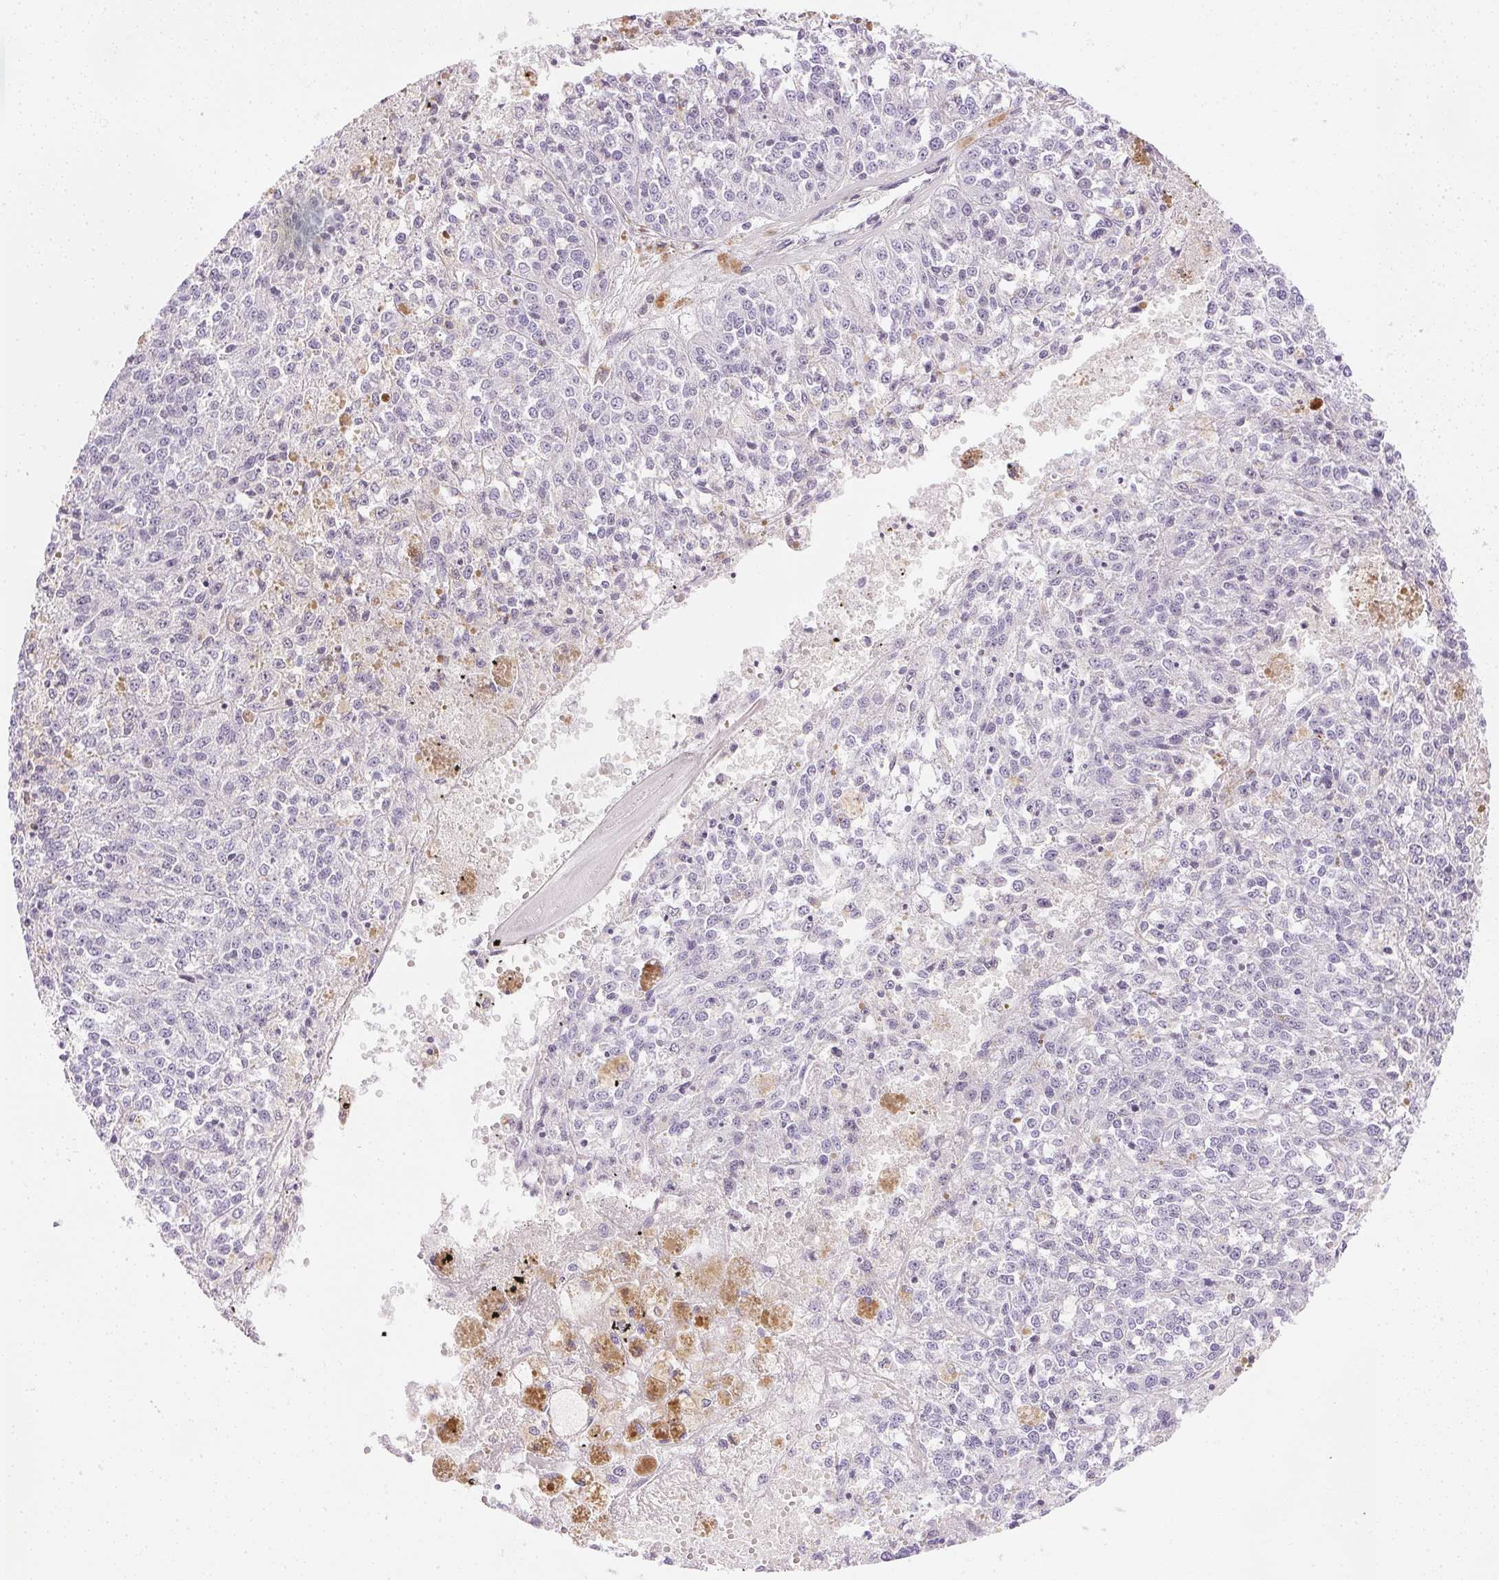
{"staining": {"intensity": "negative", "quantity": "none", "location": "none"}, "tissue": "melanoma", "cell_type": "Tumor cells", "image_type": "cancer", "snomed": [{"axis": "morphology", "description": "Malignant melanoma, Metastatic site"}, {"axis": "topography", "description": "Lymph node"}], "caption": "Tumor cells show no significant positivity in malignant melanoma (metastatic site). Brightfield microscopy of IHC stained with DAB (3,3'-diaminobenzidine) (brown) and hematoxylin (blue), captured at high magnification.", "gene": "CPB1", "patient": {"sex": "female", "age": 64}}